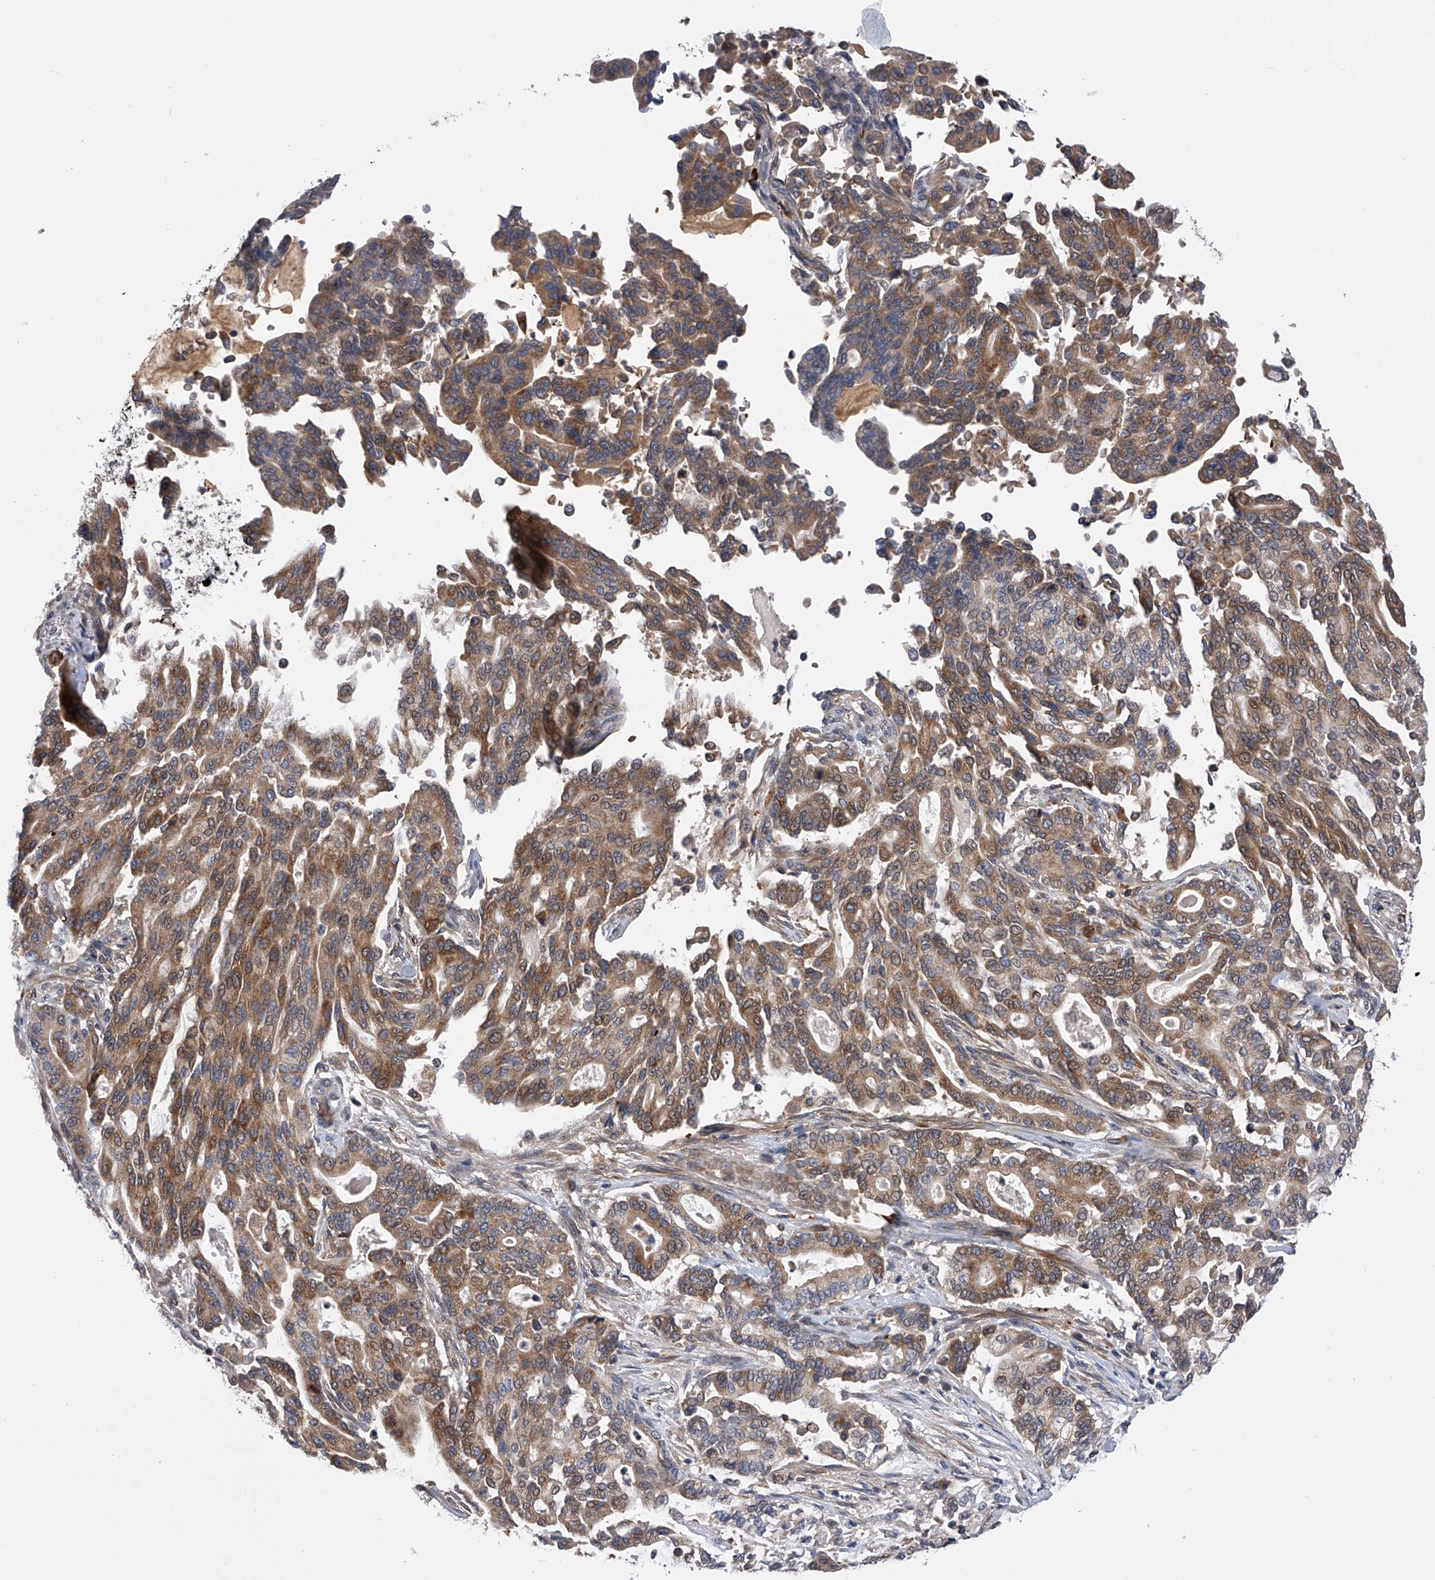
{"staining": {"intensity": "moderate", "quantity": ">75%", "location": "cytoplasmic/membranous"}, "tissue": "pancreatic cancer", "cell_type": "Tumor cells", "image_type": "cancer", "snomed": [{"axis": "morphology", "description": "Adenocarcinoma, NOS"}, {"axis": "topography", "description": "Pancreas"}], "caption": "Protein staining of adenocarcinoma (pancreatic) tissue shows moderate cytoplasmic/membranous positivity in approximately >75% of tumor cells.", "gene": "SPOCK1", "patient": {"sex": "male", "age": 63}}